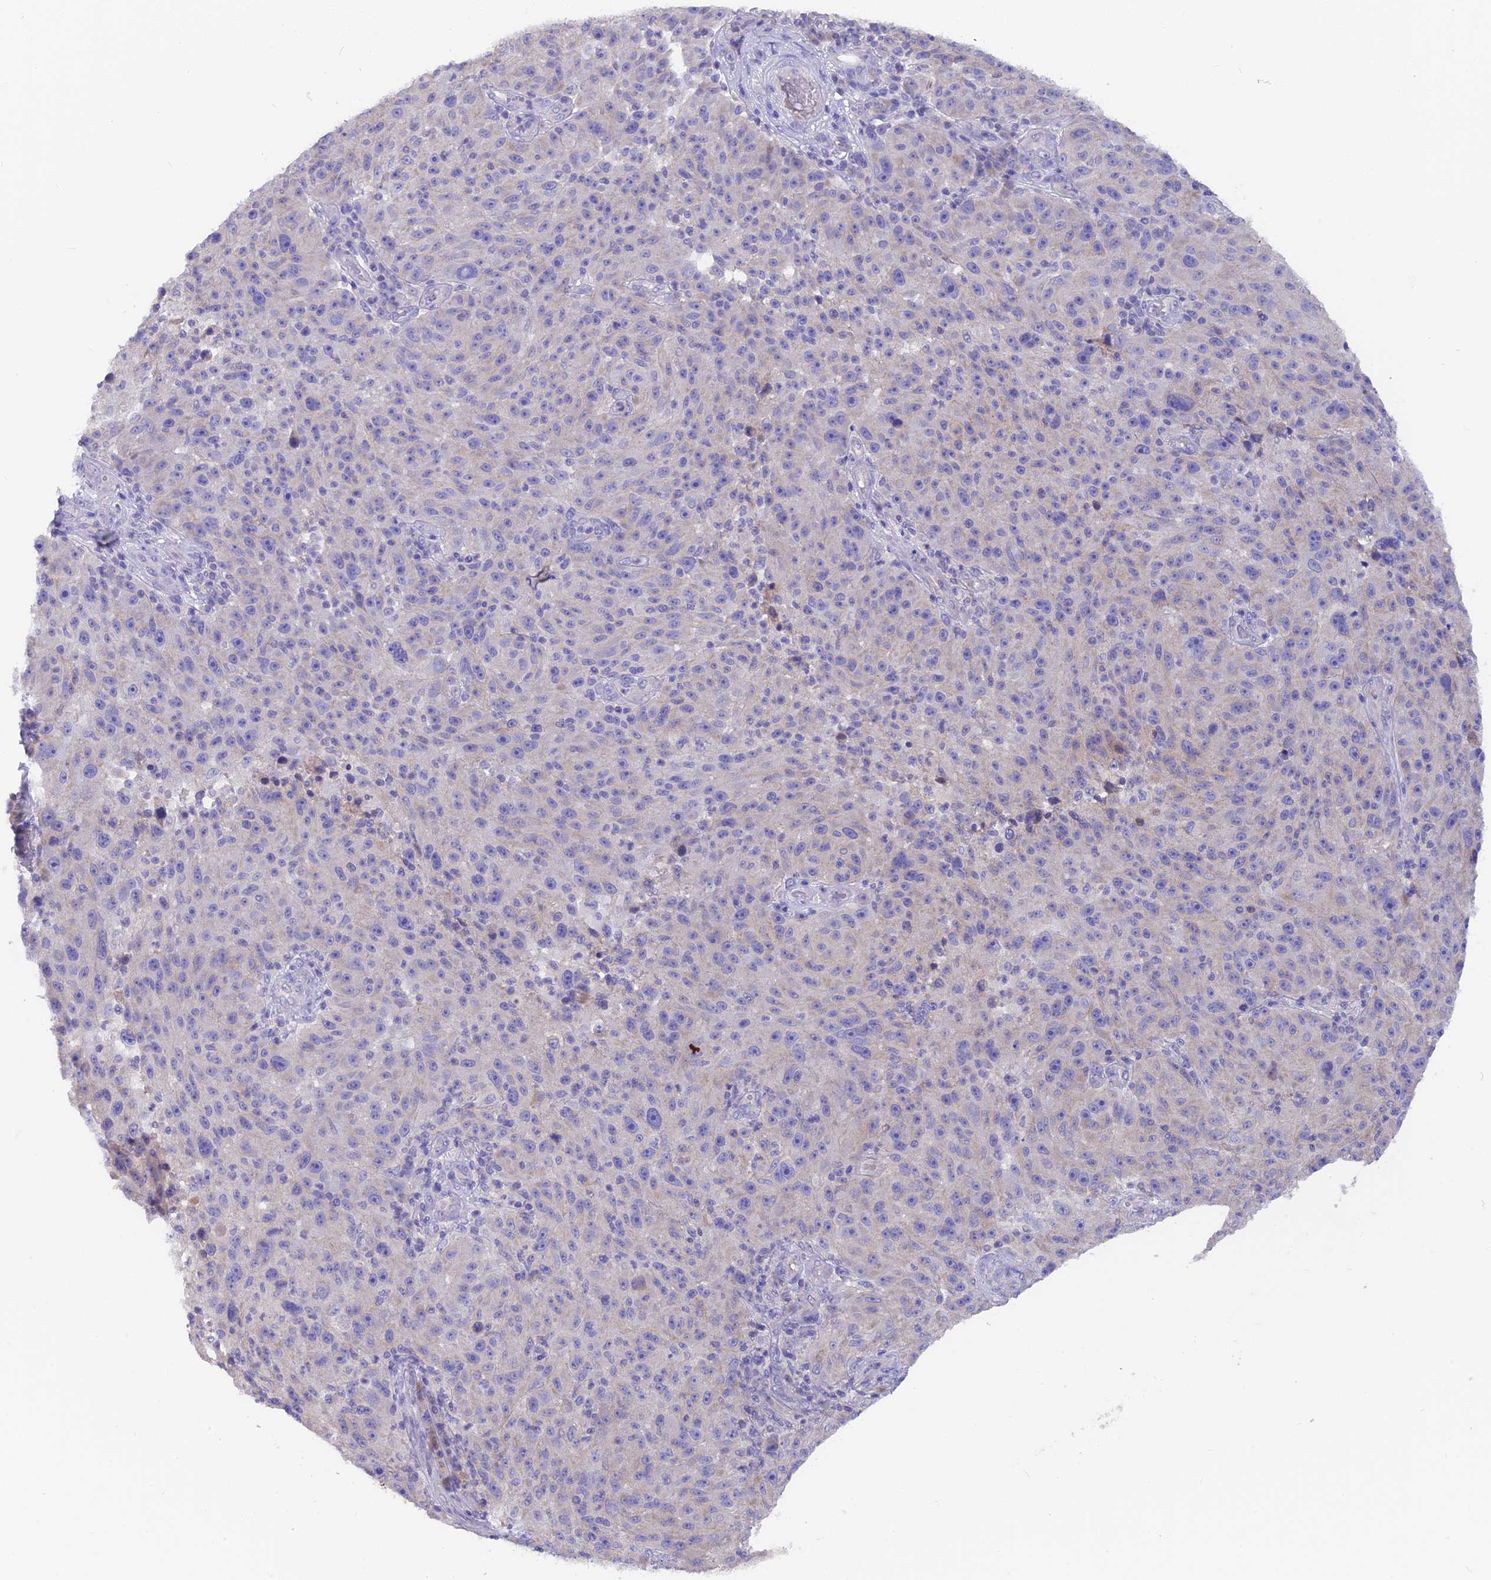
{"staining": {"intensity": "negative", "quantity": "none", "location": "none"}, "tissue": "melanoma", "cell_type": "Tumor cells", "image_type": "cancer", "snomed": [{"axis": "morphology", "description": "Malignant melanoma, NOS"}, {"axis": "topography", "description": "Skin"}], "caption": "DAB (3,3'-diaminobenzidine) immunohistochemical staining of human melanoma exhibits no significant expression in tumor cells.", "gene": "PZP", "patient": {"sex": "male", "age": 53}}